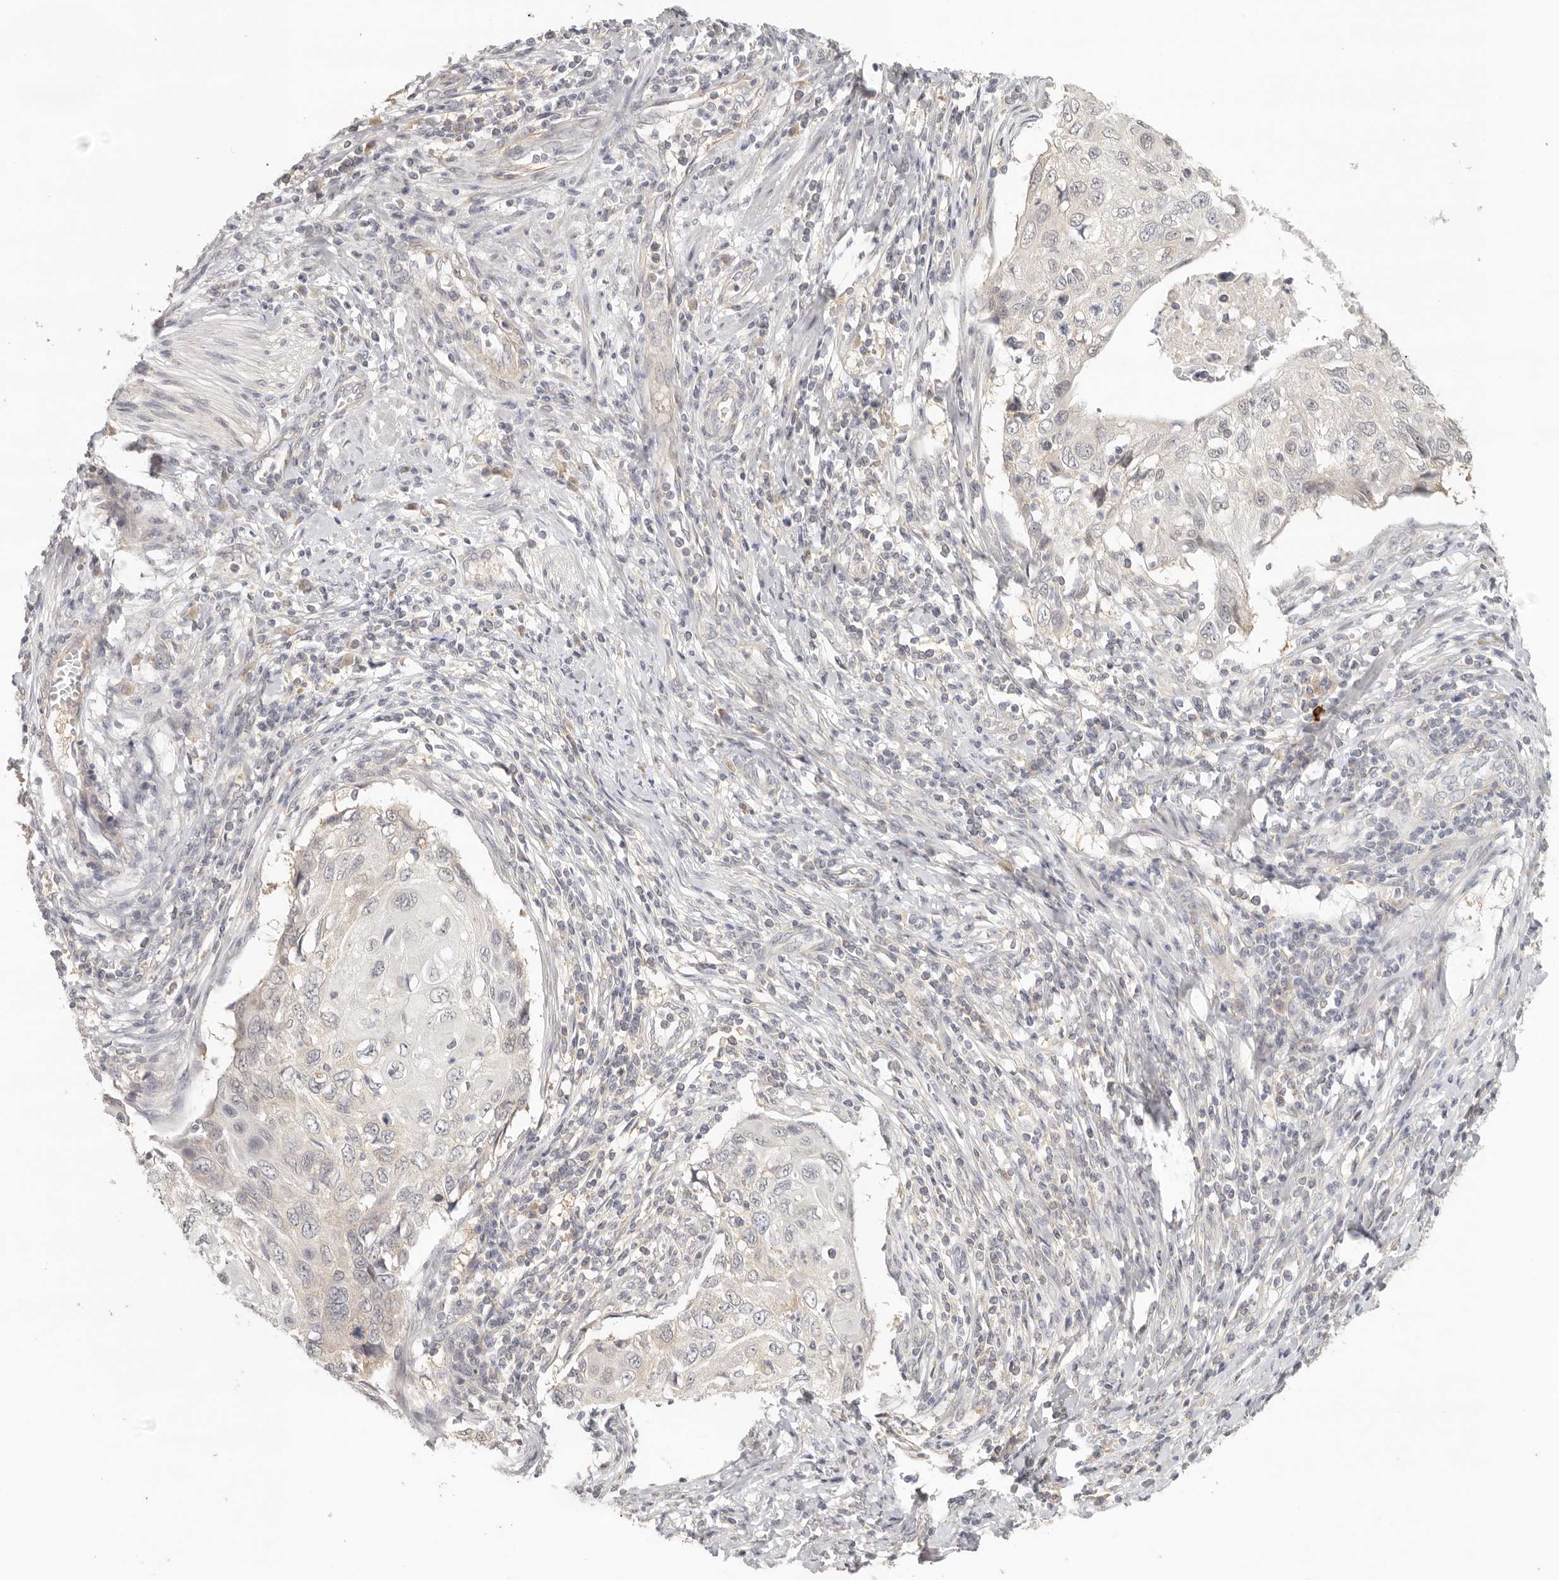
{"staining": {"intensity": "negative", "quantity": "none", "location": "none"}, "tissue": "cervical cancer", "cell_type": "Tumor cells", "image_type": "cancer", "snomed": [{"axis": "morphology", "description": "Squamous cell carcinoma, NOS"}, {"axis": "topography", "description": "Cervix"}], "caption": "Photomicrograph shows no significant protein staining in tumor cells of cervical cancer.", "gene": "AHDC1", "patient": {"sex": "female", "age": 70}}